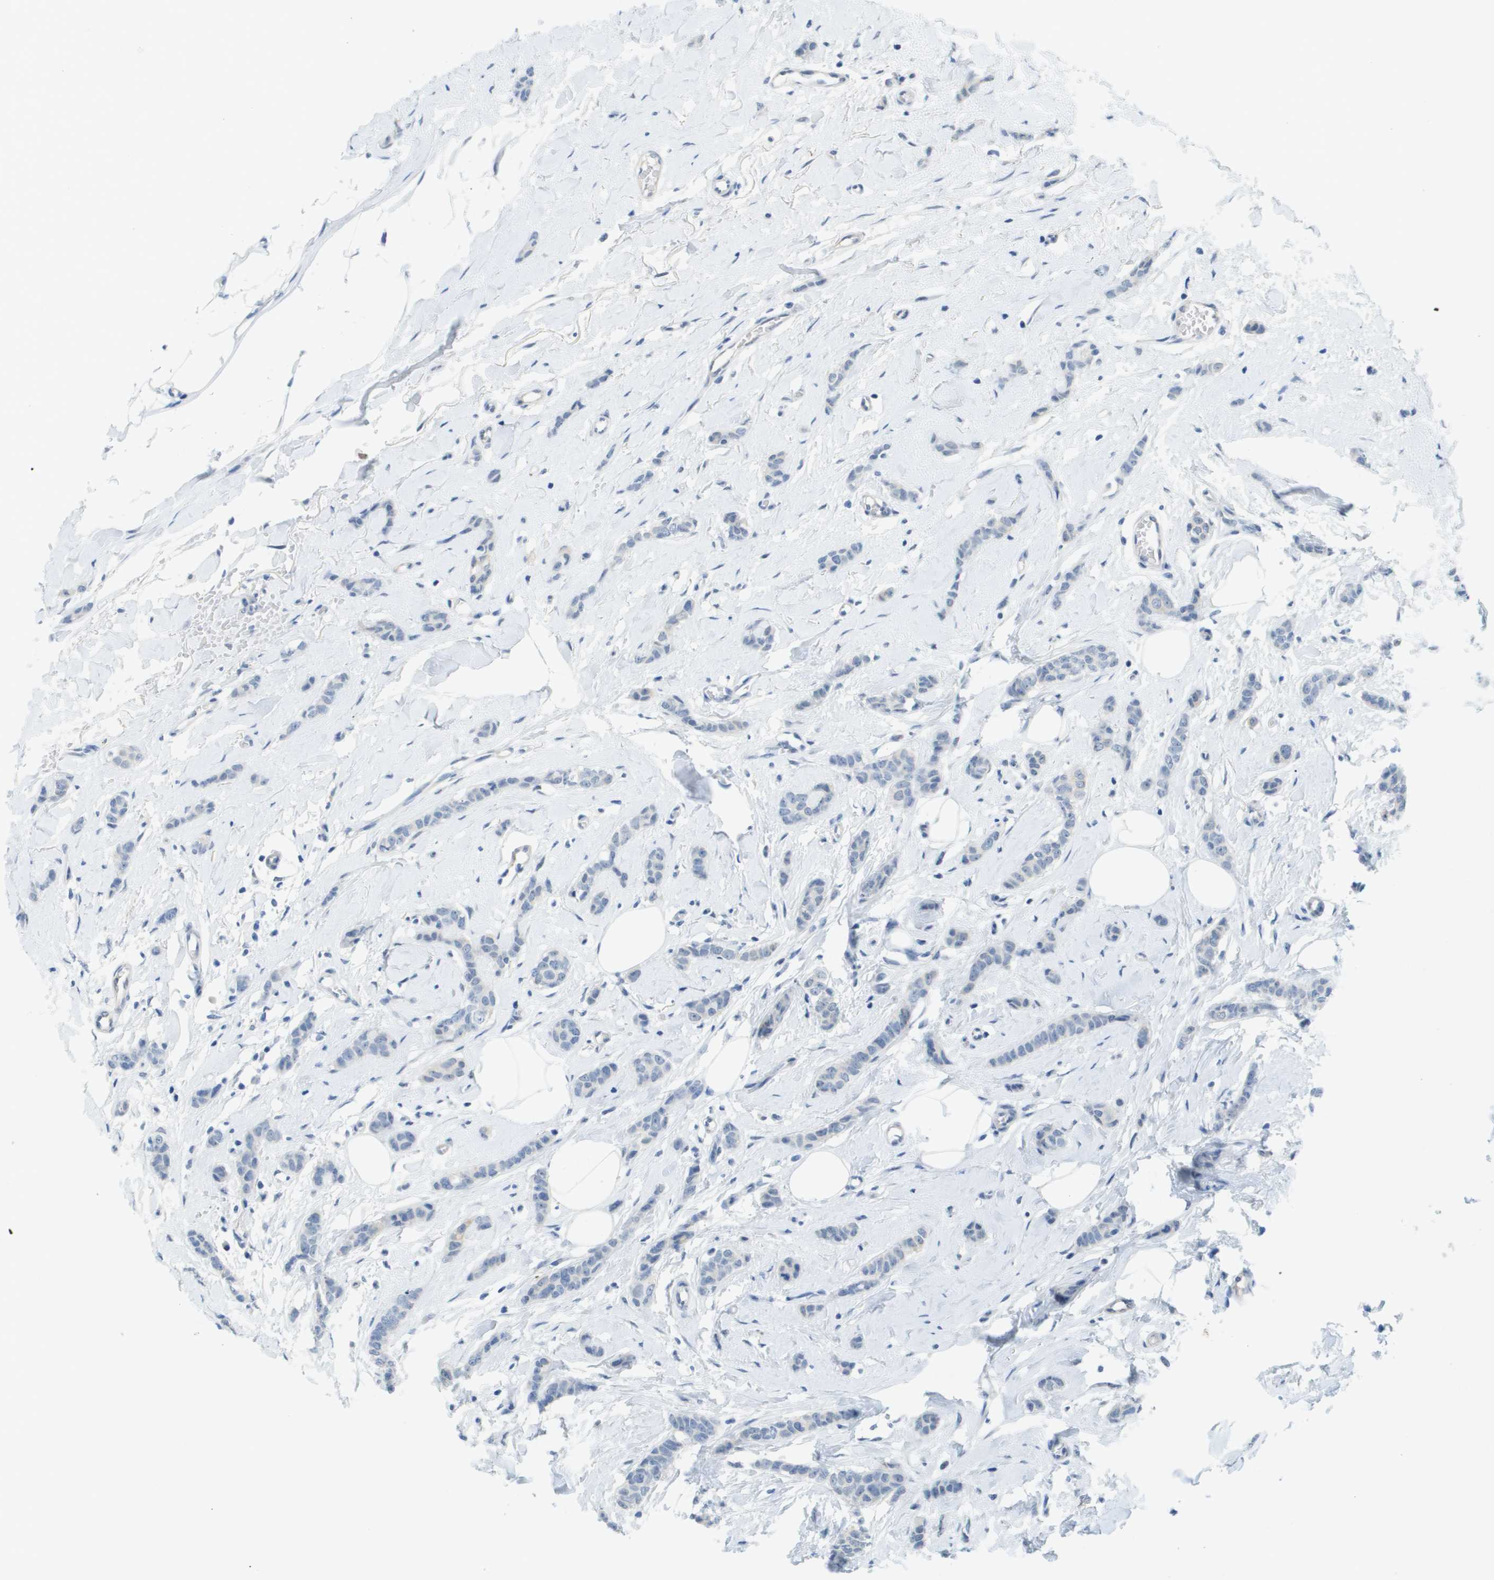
{"staining": {"intensity": "negative", "quantity": "none", "location": "none"}, "tissue": "breast cancer", "cell_type": "Tumor cells", "image_type": "cancer", "snomed": [{"axis": "morphology", "description": "Lobular carcinoma"}, {"axis": "topography", "description": "Skin"}, {"axis": "topography", "description": "Breast"}], "caption": "Protein analysis of breast lobular carcinoma reveals no significant positivity in tumor cells.", "gene": "ARID1B", "patient": {"sex": "female", "age": 46}}